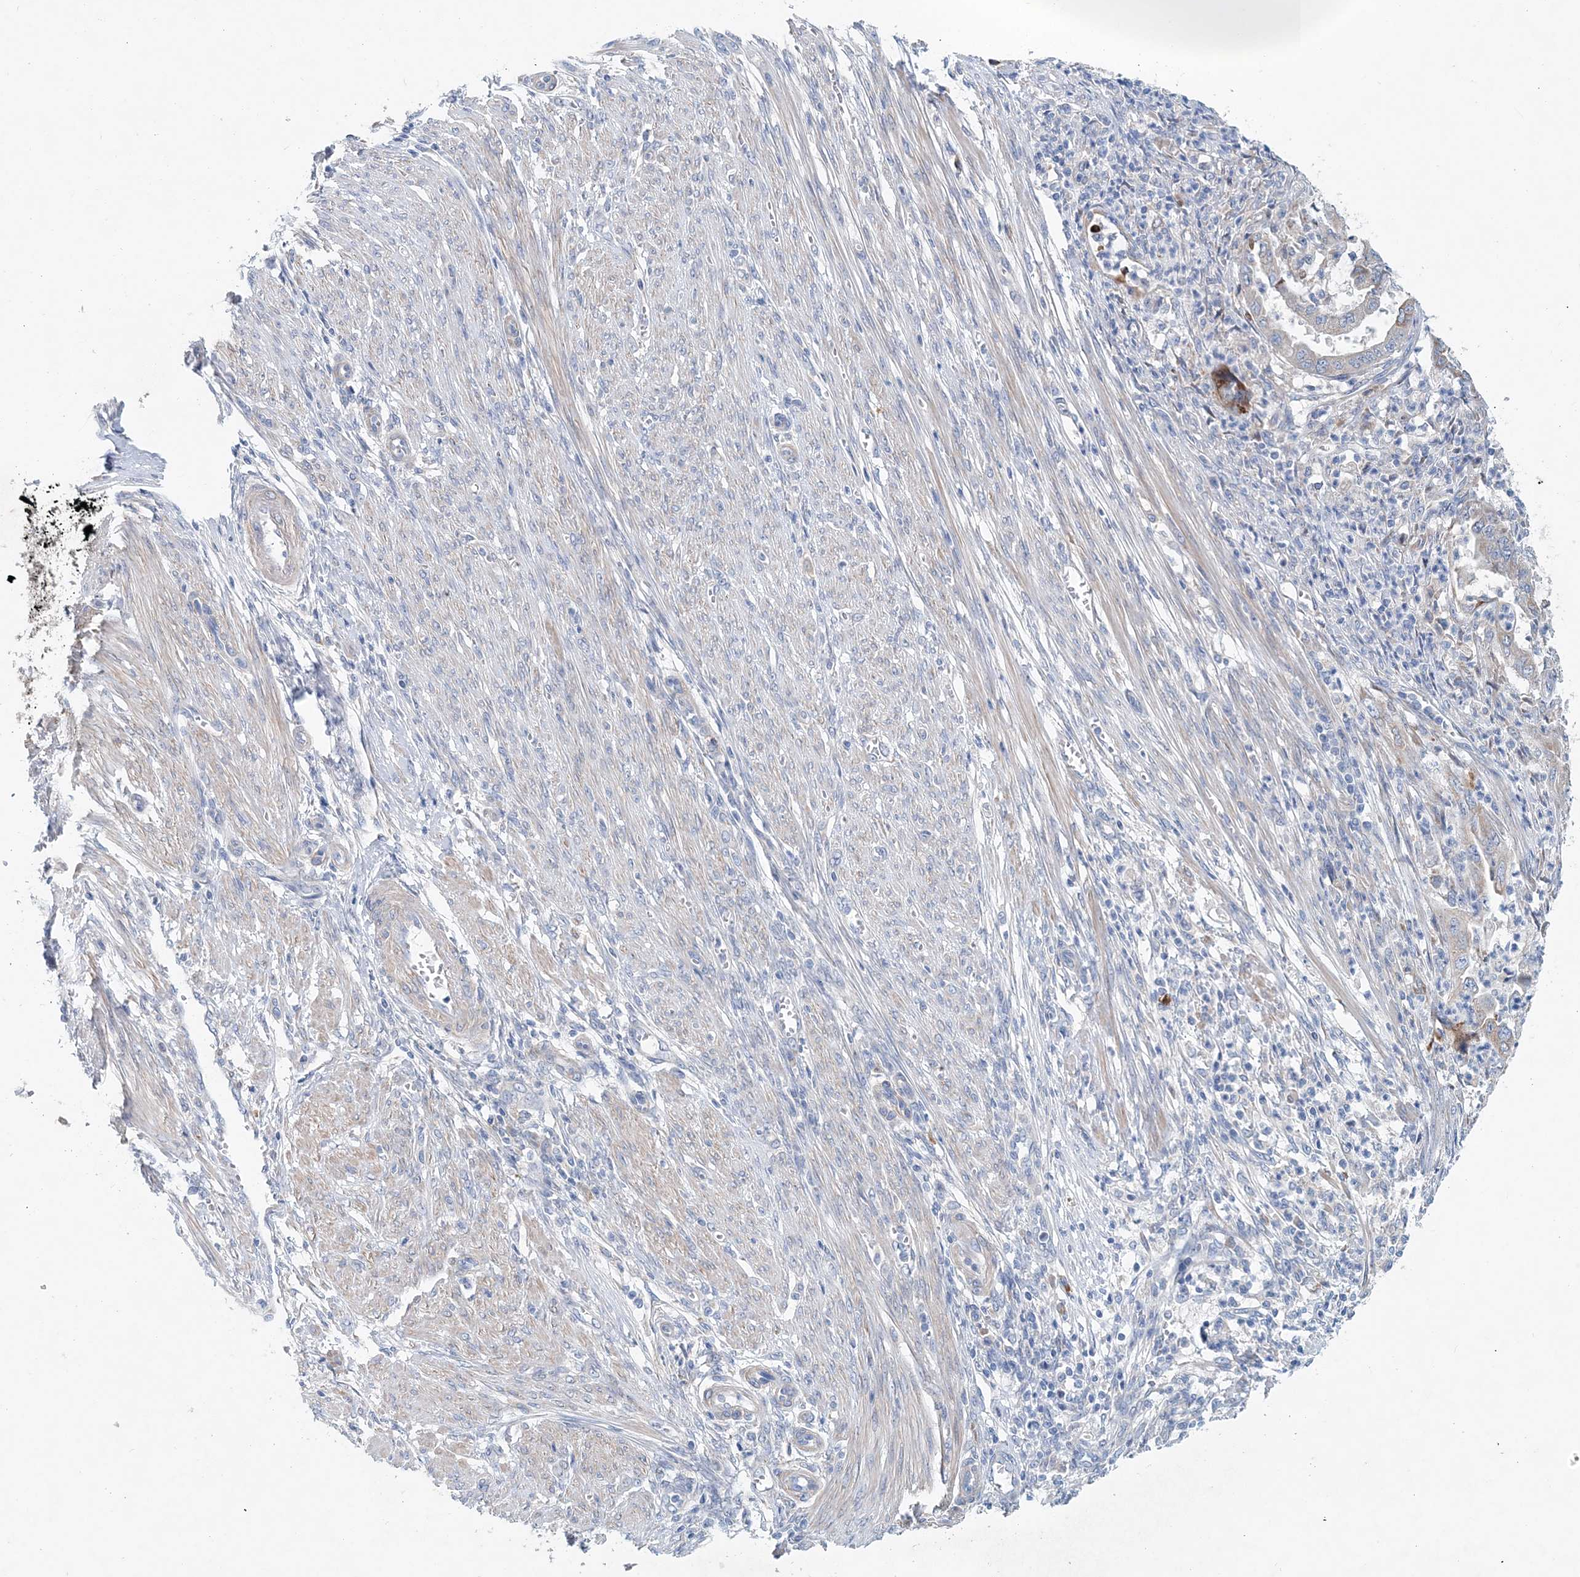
{"staining": {"intensity": "negative", "quantity": "none", "location": "none"}, "tissue": "endometrial cancer", "cell_type": "Tumor cells", "image_type": "cancer", "snomed": [{"axis": "morphology", "description": "Adenocarcinoma, NOS"}, {"axis": "topography", "description": "Endometrium"}], "caption": "Human endometrial adenocarcinoma stained for a protein using immunohistochemistry displays no positivity in tumor cells.", "gene": "PFN2", "patient": {"sex": "female", "age": 51}}